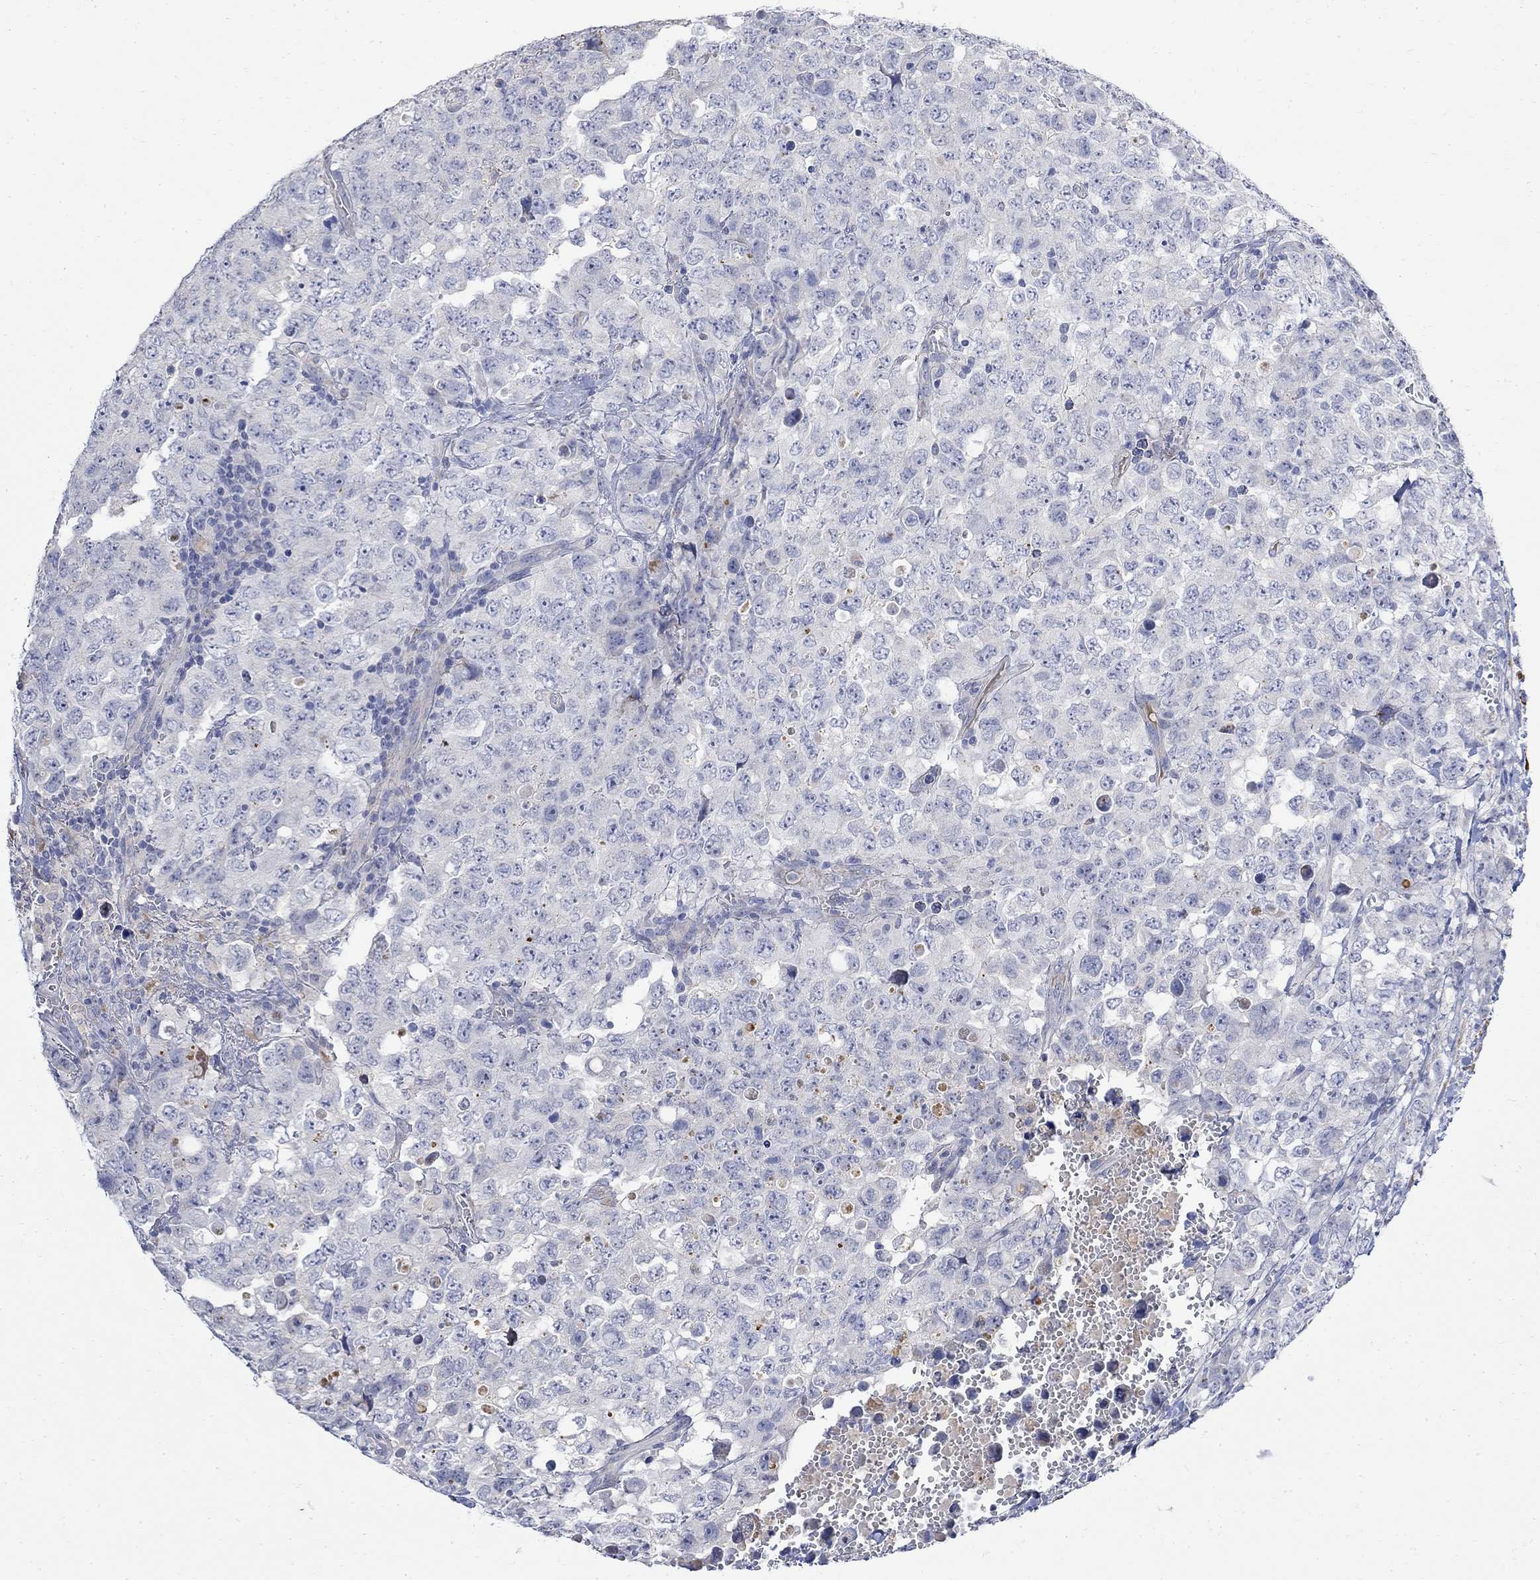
{"staining": {"intensity": "negative", "quantity": "none", "location": "none"}, "tissue": "testis cancer", "cell_type": "Tumor cells", "image_type": "cancer", "snomed": [{"axis": "morphology", "description": "Carcinoma, Embryonal, NOS"}, {"axis": "topography", "description": "Testis"}], "caption": "Tumor cells are negative for brown protein staining in testis cancer.", "gene": "FNDC5", "patient": {"sex": "male", "age": 23}}